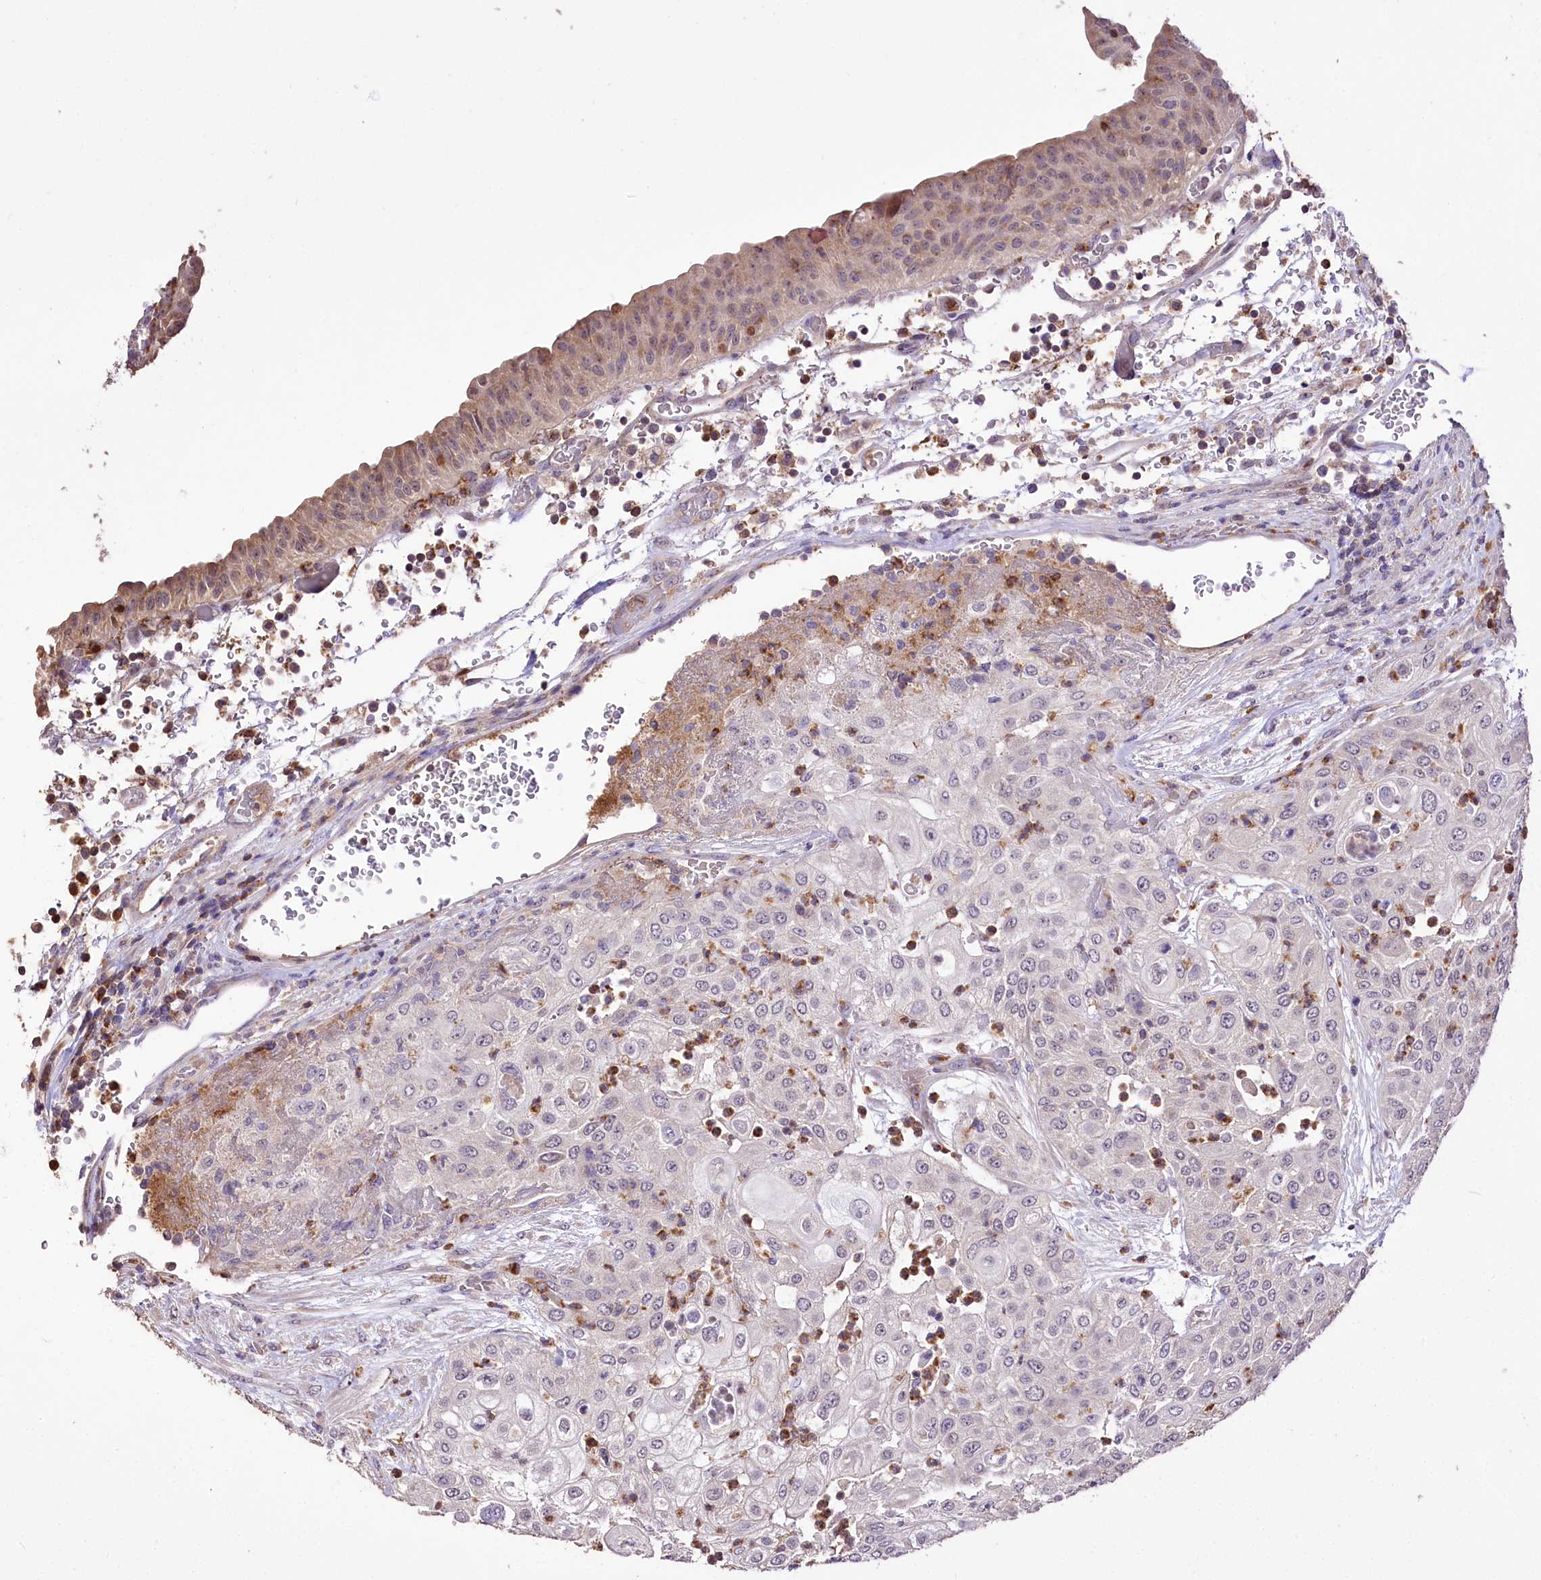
{"staining": {"intensity": "negative", "quantity": "none", "location": "none"}, "tissue": "urothelial cancer", "cell_type": "Tumor cells", "image_type": "cancer", "snomed": [{"axis": "morphology", "description": "Urothelial carcinoma, High grade"}, {"axis": "topography", "description": "Urinary bladder"}], "caption": "Tumor cells are negative for protein expression in human urothelial cancer.", "gene": "SERGEF", "patient": {"sex": "female", "age": 79}}